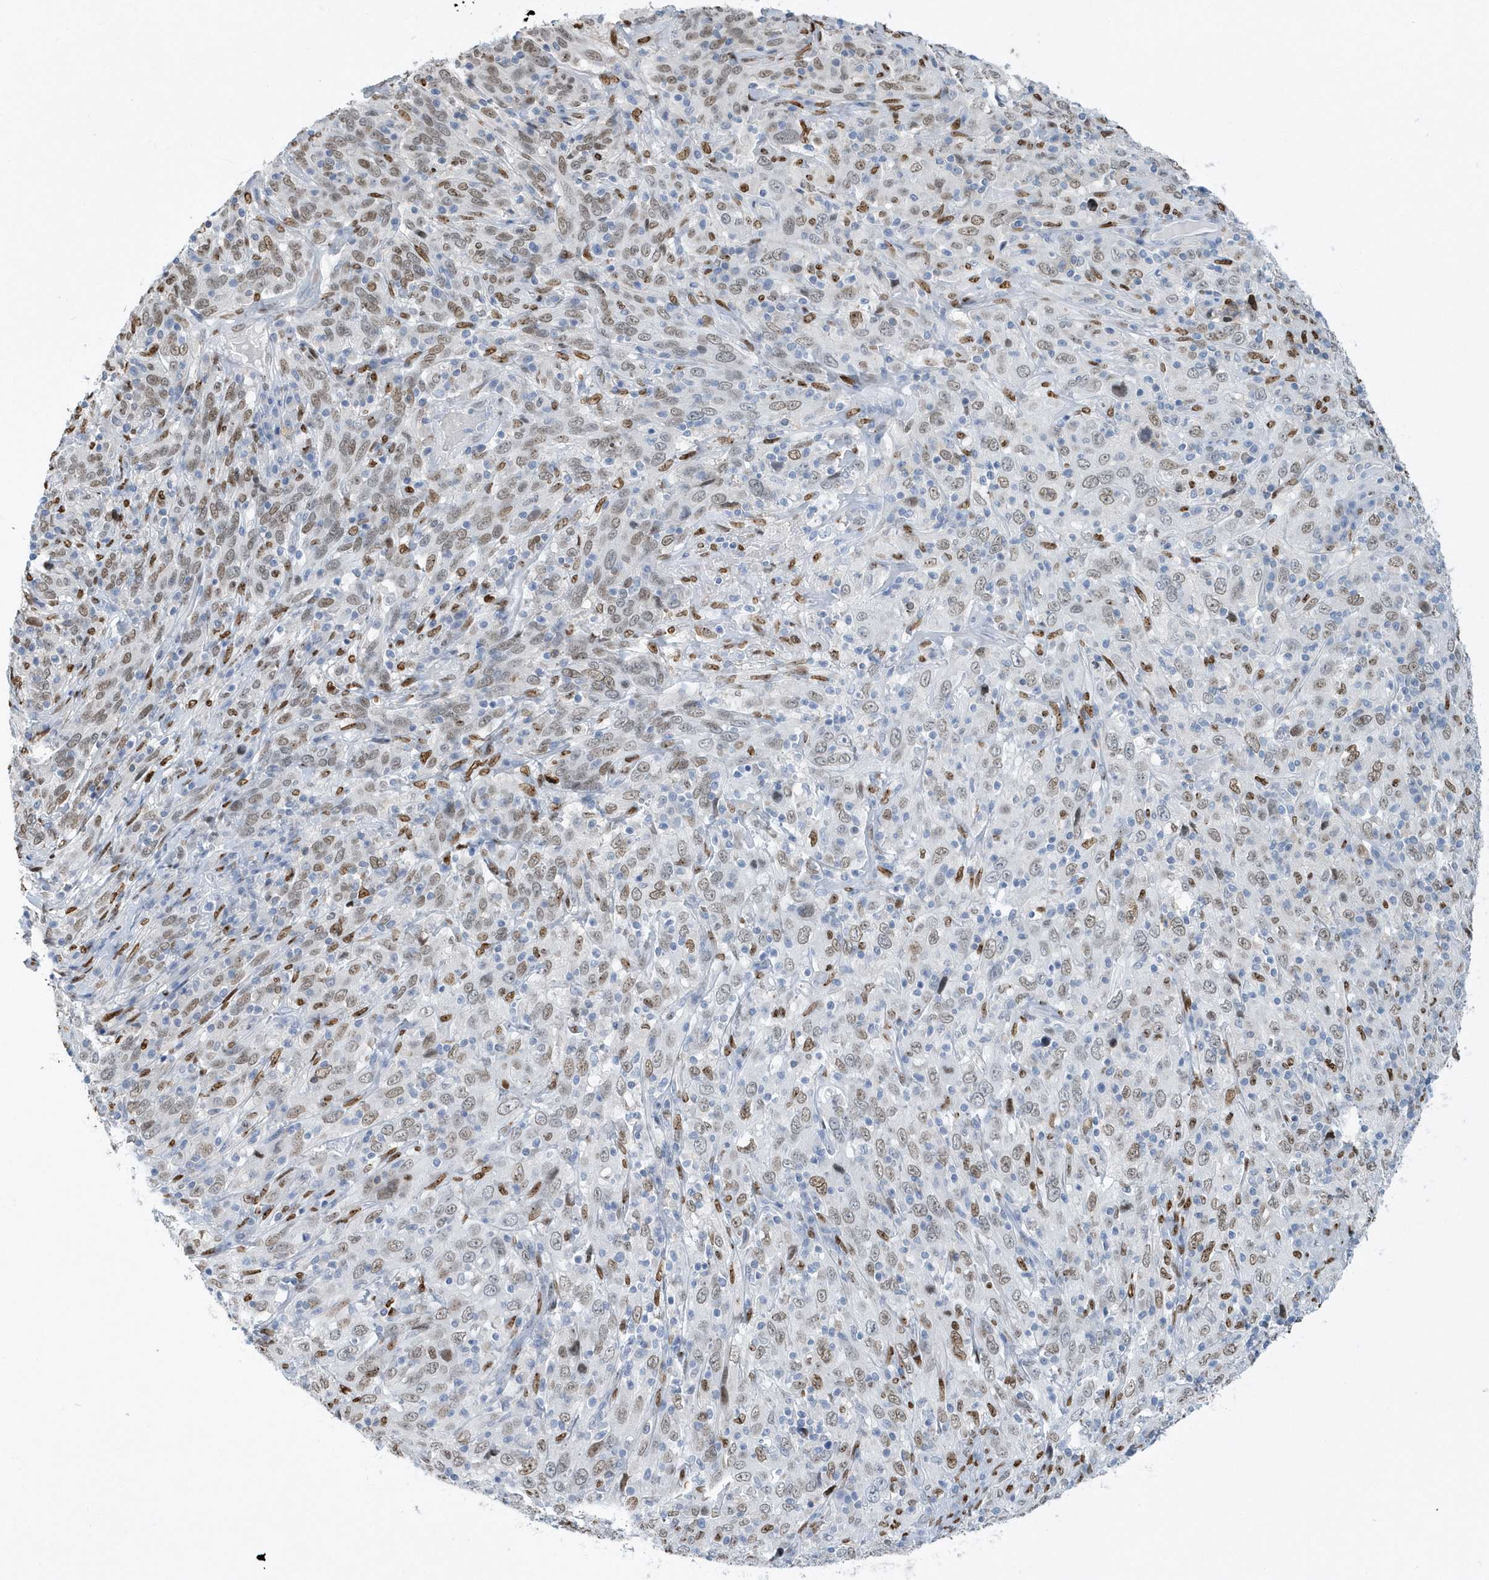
{"staining": {"intensity": "moderate", "quantity": "25%-75%", "location": "nuclear"}, "tissue": "cervical cancer", "cell_type": "Tumor cells", "image_type": "cancer", "snomed": [{"axis": "morphology", "description": "Squamous cell carcinoma, NOS"}, {"axis": "topography", "description": "Cervix"}], "caption": "Protein expression analysis of squamous cell carcinoma (cervical) demonstrates moderate nuclear positivity in approximately 25%-75% of tumor cells.", "gene": "MACROH2A2", "patient": {"sex": "female", "age": 46}}